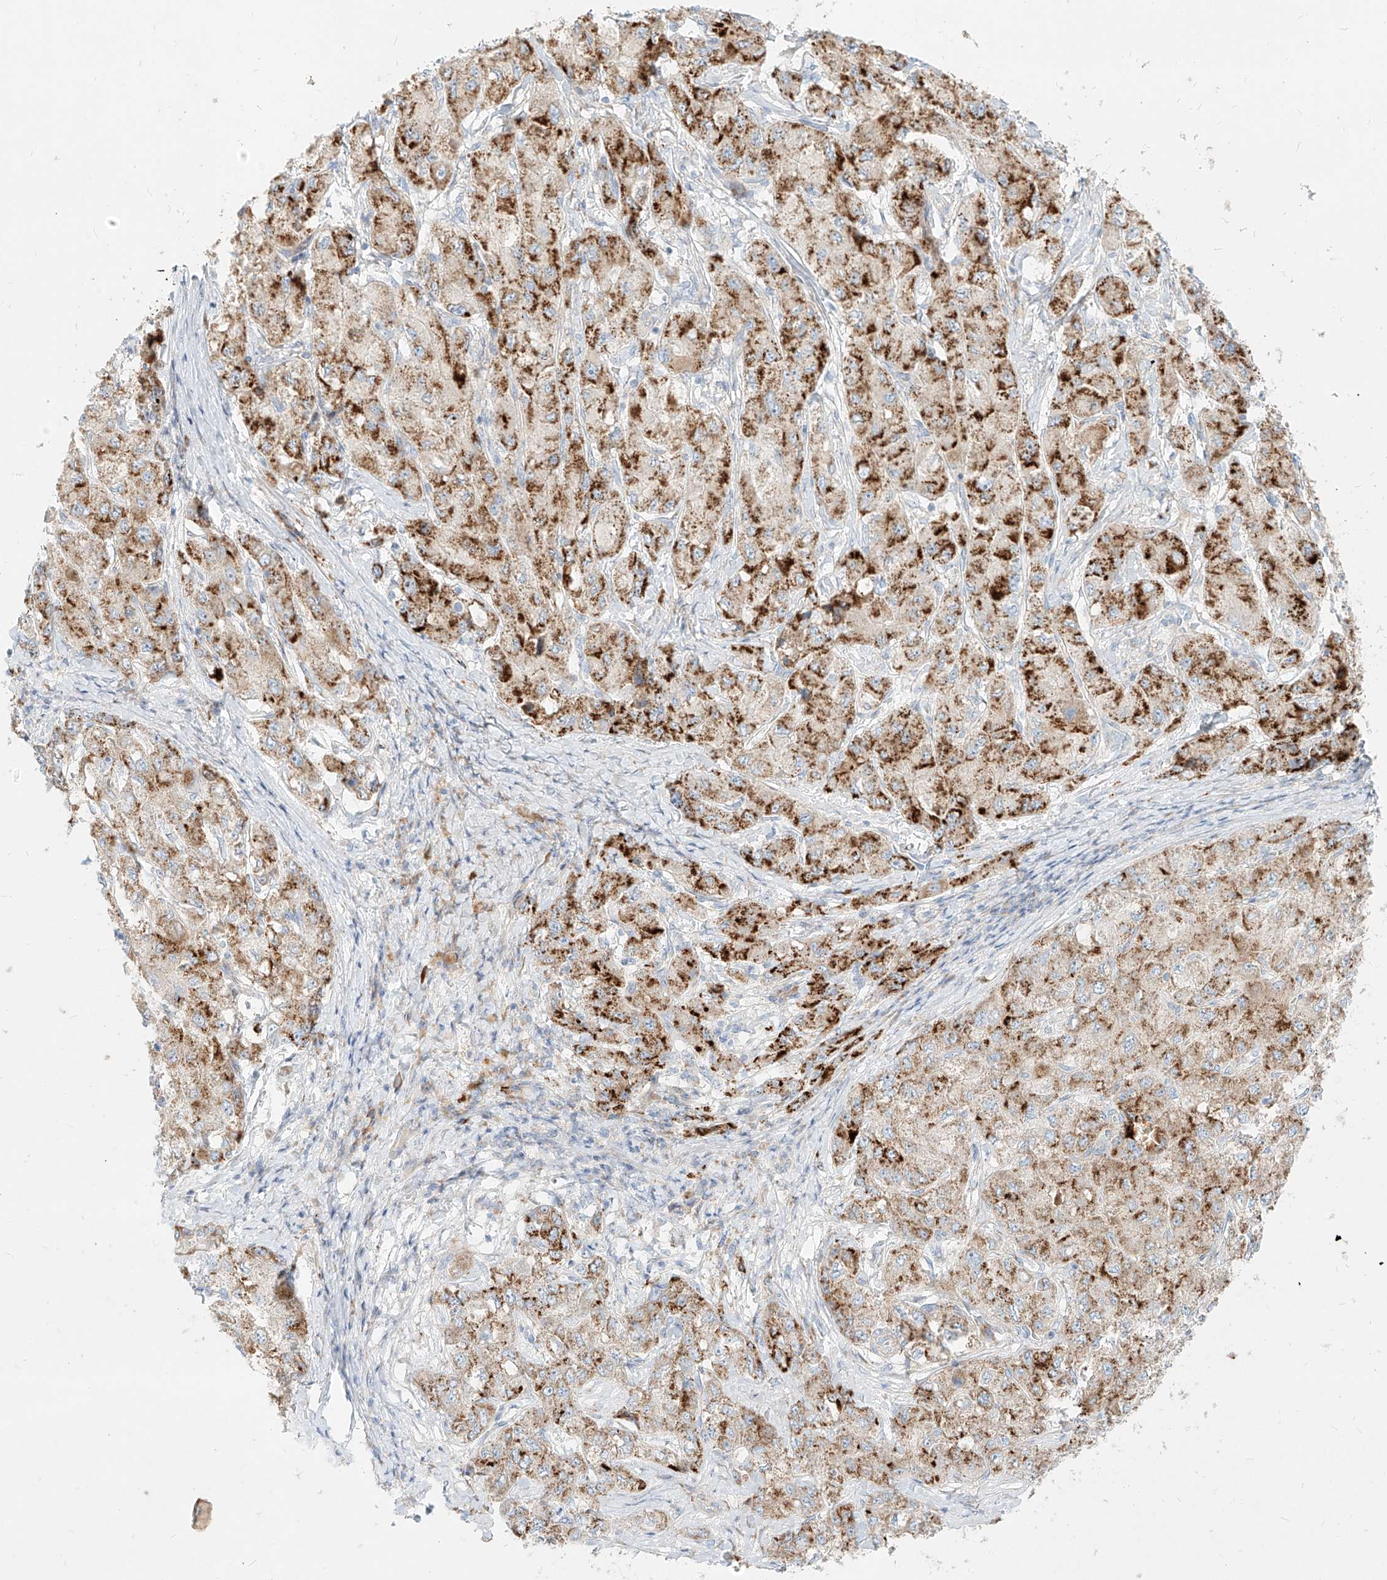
{"staining": {"intensity": "moderate", "quantity": ">75%", "location": "cytoplasmic/membranous"}, "tissue": "liver cancer", "cell_type": "Tumor cells", "image_type": "cancer", "snomed": [{"axis": "morphology", "description": "Carcinoma, Hepatocellular, NOS"}, {"axis": "topography", "description": "Liver"}], "caption": "An immunohistochemistry histopathology image of tumor tissue is shown. Protein staining in brown labels moderate cytoplasmic/membranous positivity in hepatocellular carcinoma (liver) within tumor cells. The protein of interest is stained brown, and the nuclei are stained in blue (DAB (3,3'-diaminobenzidine) IHC with brightfield microscopy, high magnification).", "gene": "MTX2", "patient": {"sex": "male", "age": 80}}